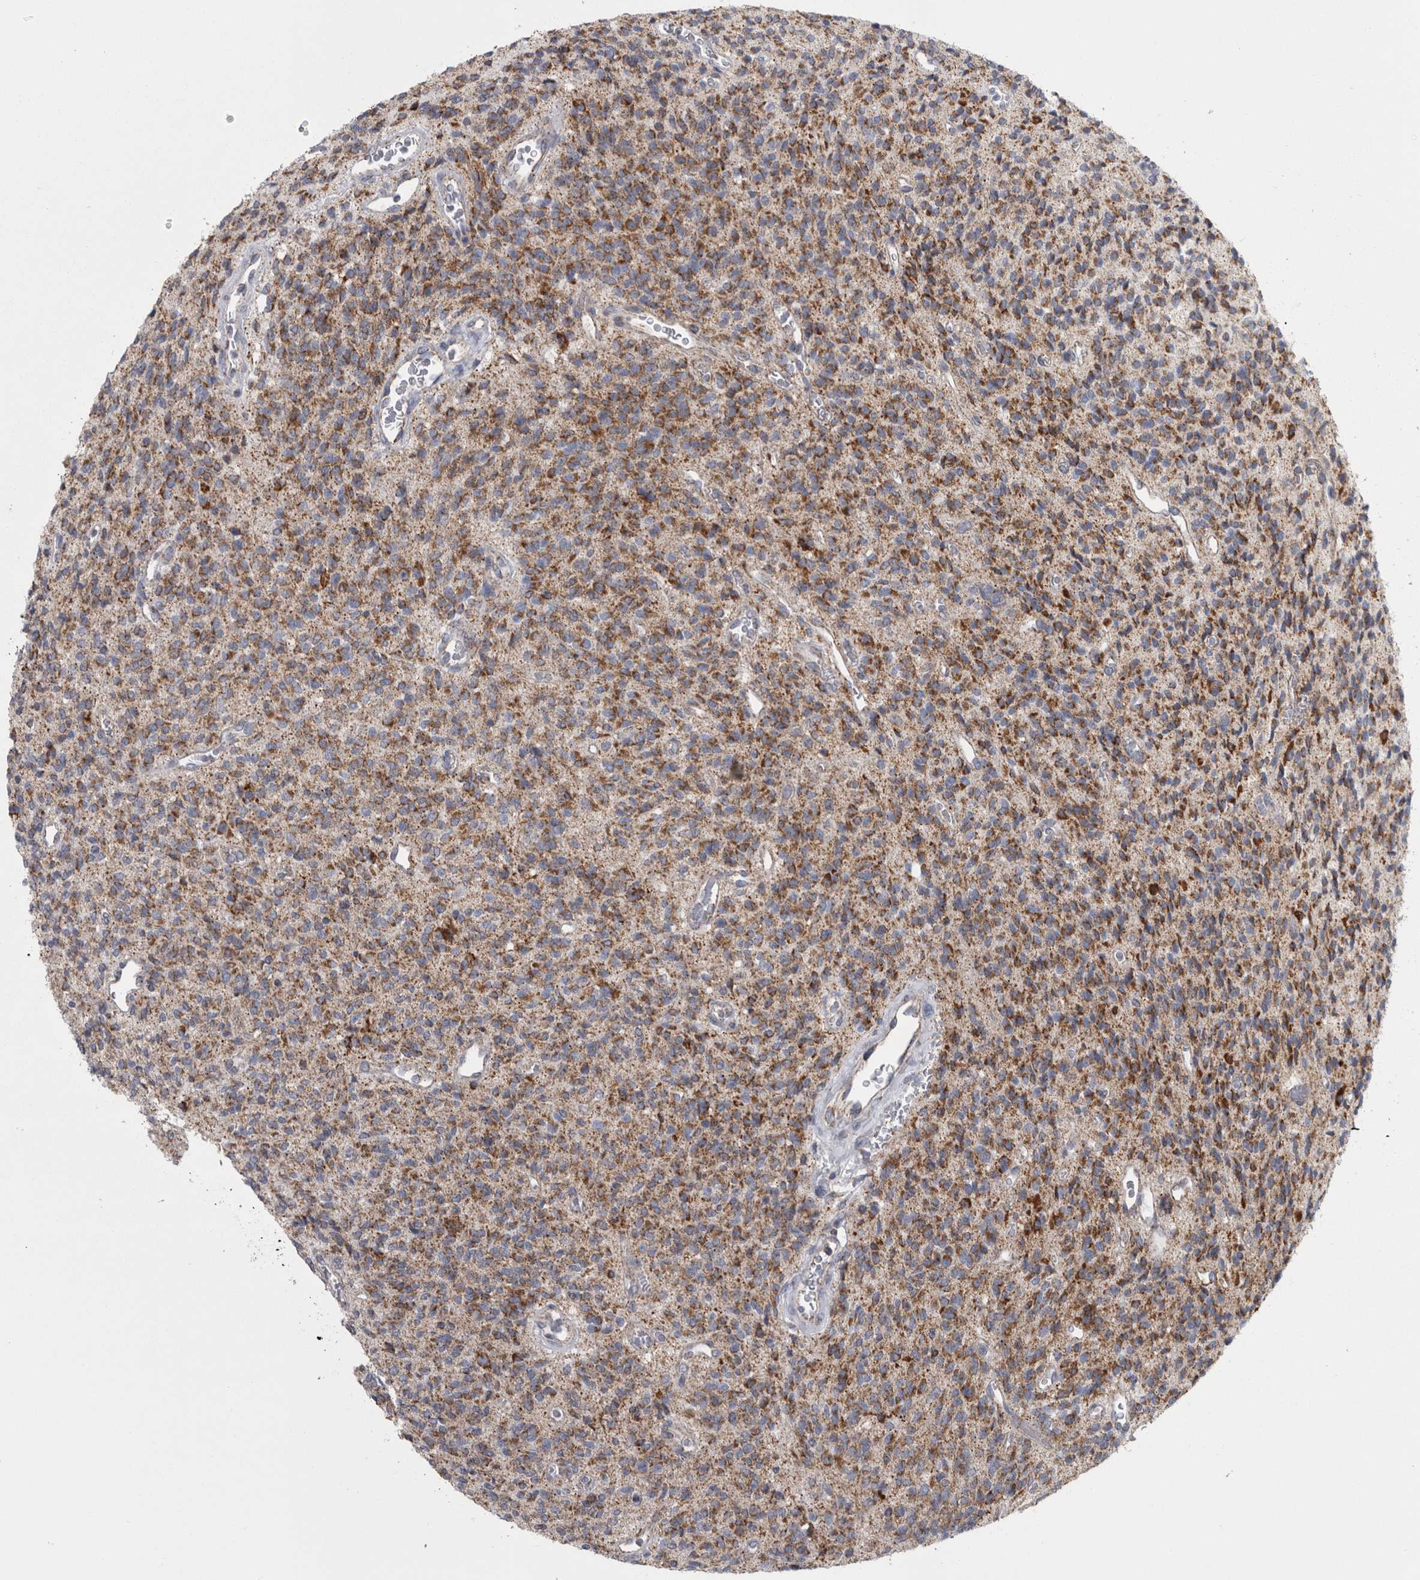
{"staining": {"intensity": "moderate", "quantity": ">75%", "location": "cytoplasmic/membranous"}, "tissue": "glioma", "cell_type": "Tumor cells", "image_type": "cancer", "snomed": [{"axis": "morphology", "description": "Glioma, malignant, High grade"}, {"axis": "topography", "description": "Brain"}], "caption": "Immunohistochemical staining of glioma demonstrates medium levels of moderate cytoplasmic/membranous staining in about >75% of tumor cells.", "gene": "DBT", "patient": {"sex": "male", "age": 34}}